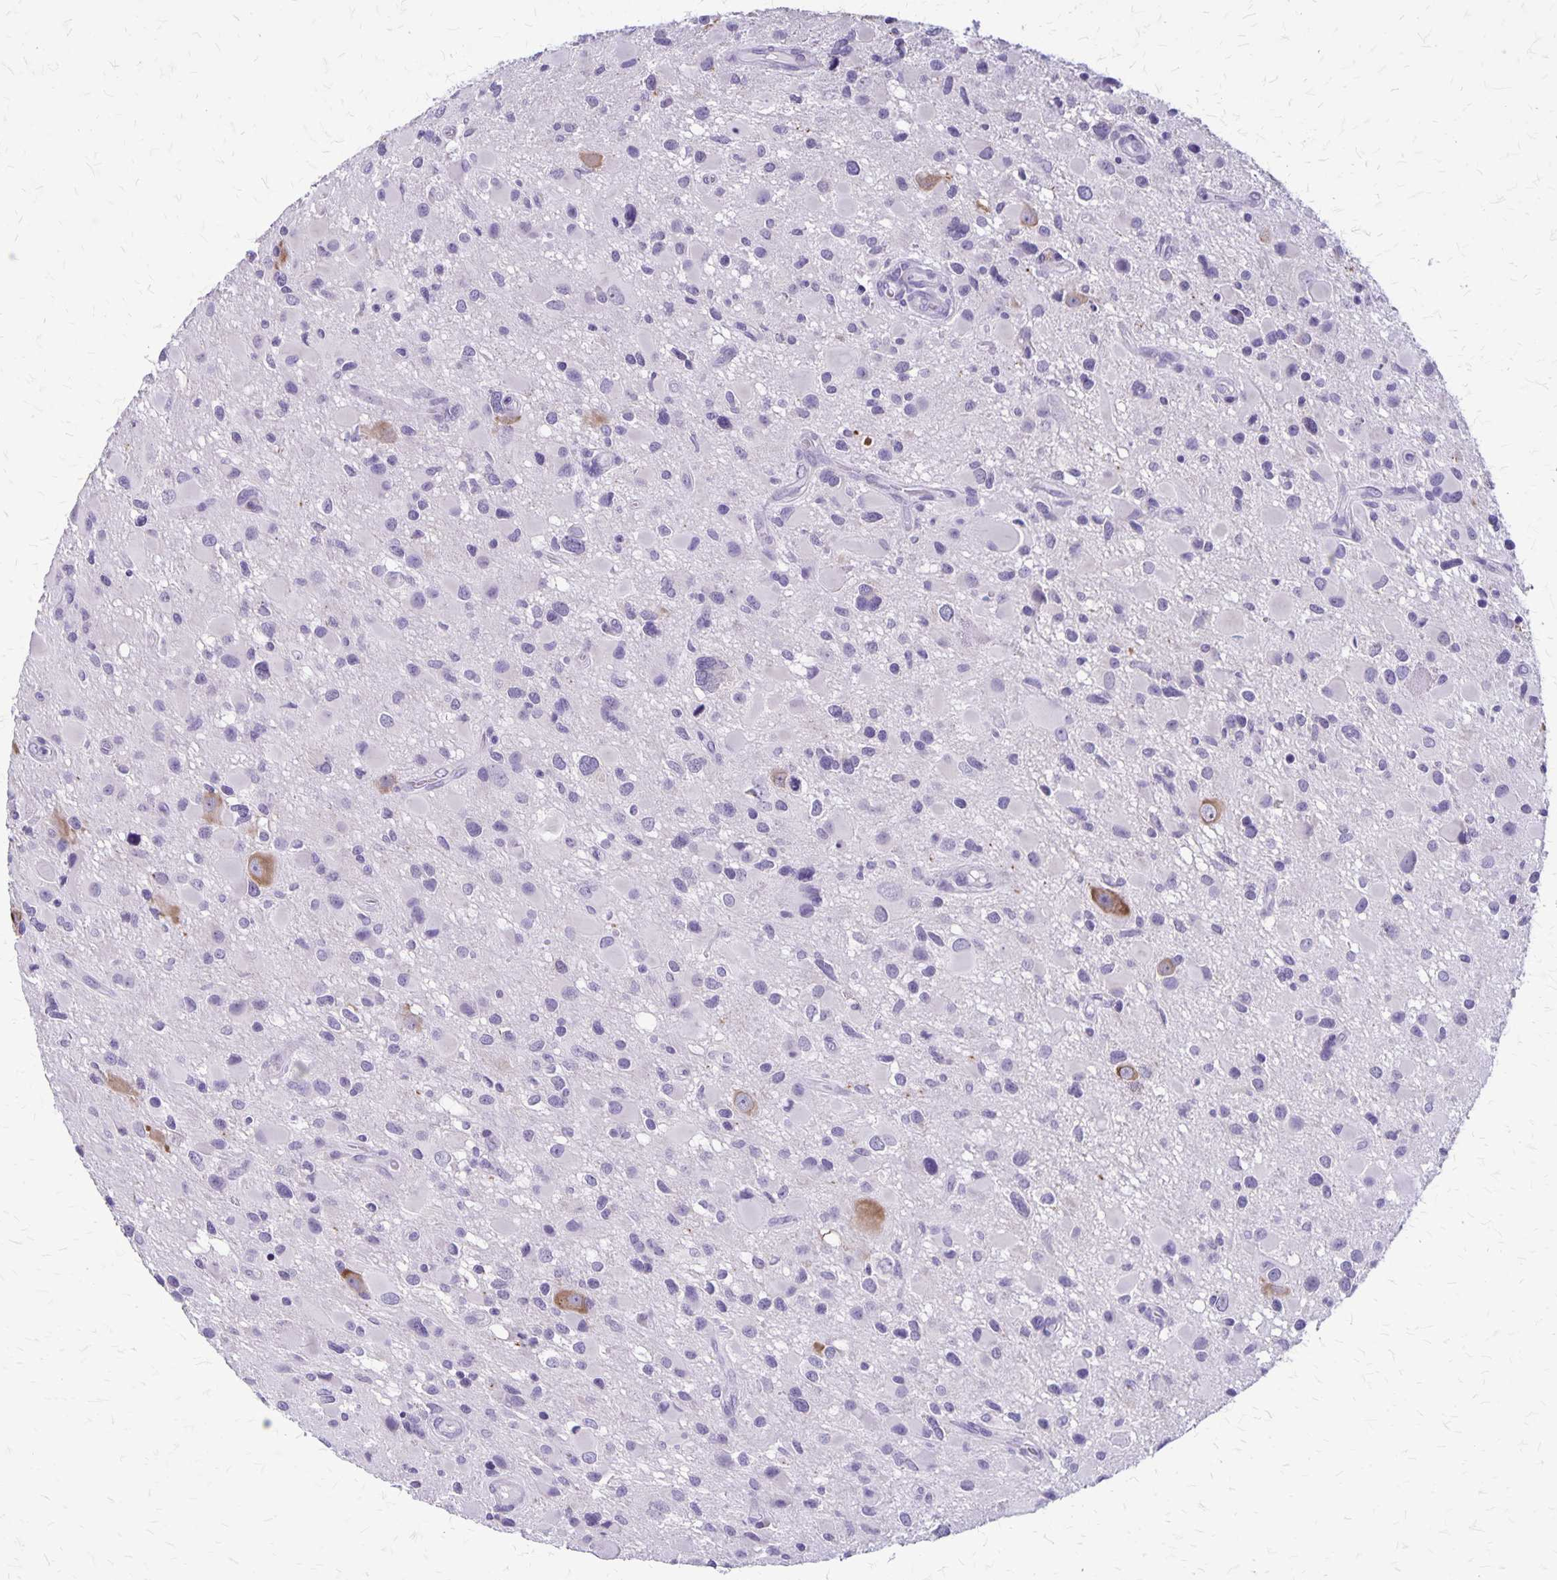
{"staining": {"intensity": "negative", "quantity": "none", "location": "none"}, "tissue": "glioma", "cell_type": "Tumor cells", "image_type": "cancer", "snomed": [{"axis": "morphology", "description": "Glioma, malignant, Low grade"}, {"axis": "topography", "description": "Brain"}], "caption": "IHC of low-grade glioma (malignant) shows no expression in tumor cells.", "gene": "PLXNB3", "patient": {"sex": "female", "age": 32}}